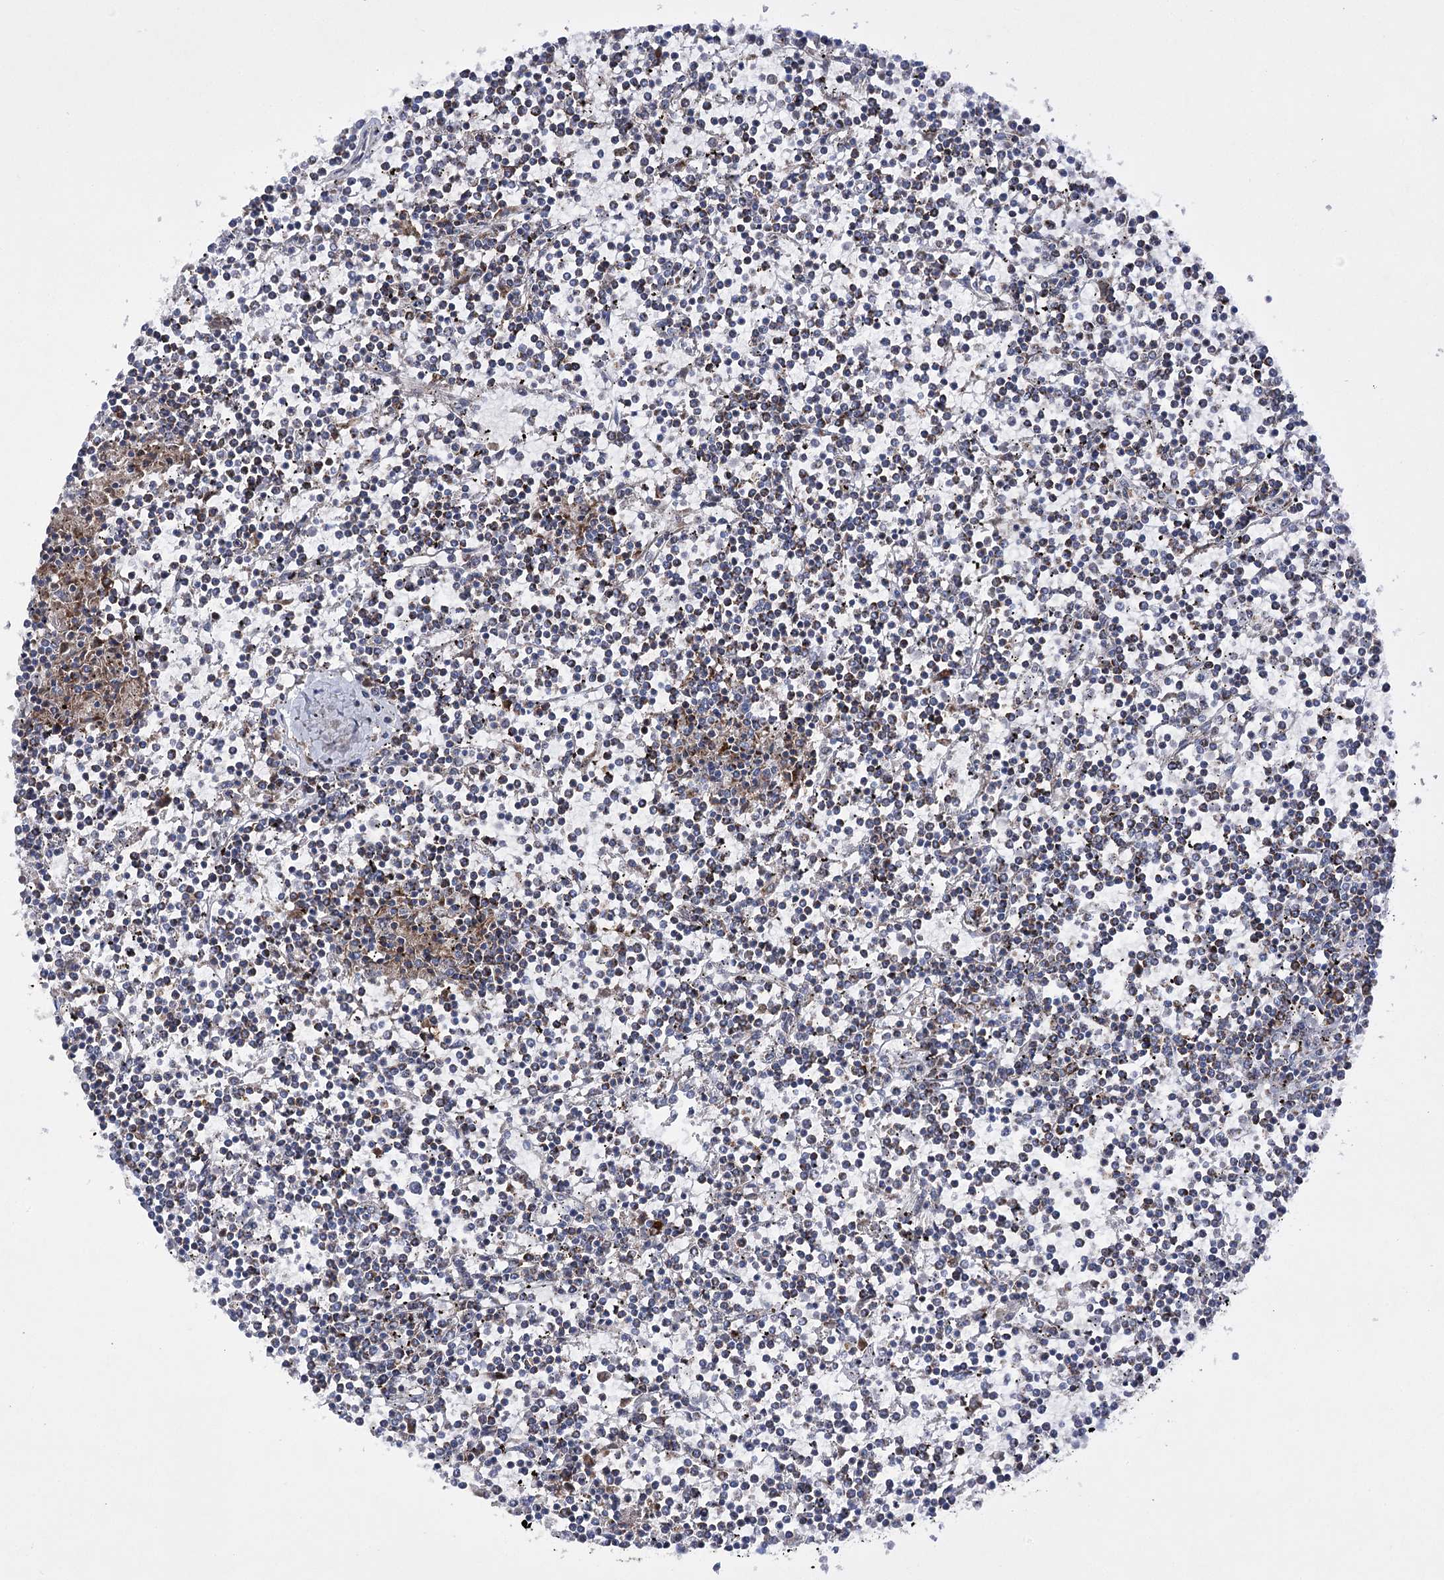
{"staining": {"intensity": "moderate", "quantity": "25%-75%", "location": "cytoplasmic/membranous"}, "tissue": "lymphoma", "cell_type": "Tumor cells", "image_type": "cancer", "snomed": [{"axis": "morphology", "description": "Malignant lymphoma, non-Hodgkin's type, Low grade"}, {"axis": "topography", "description": "Spleen"}], "caption": "Brown immunohistochemical staining in lymphoma exhibits moderate cytoplasmic/membranous positivity in approximately 25%-75% of tumor cells.", "gene": "COX15", "patient": {"sex": "female", "age": 19}}